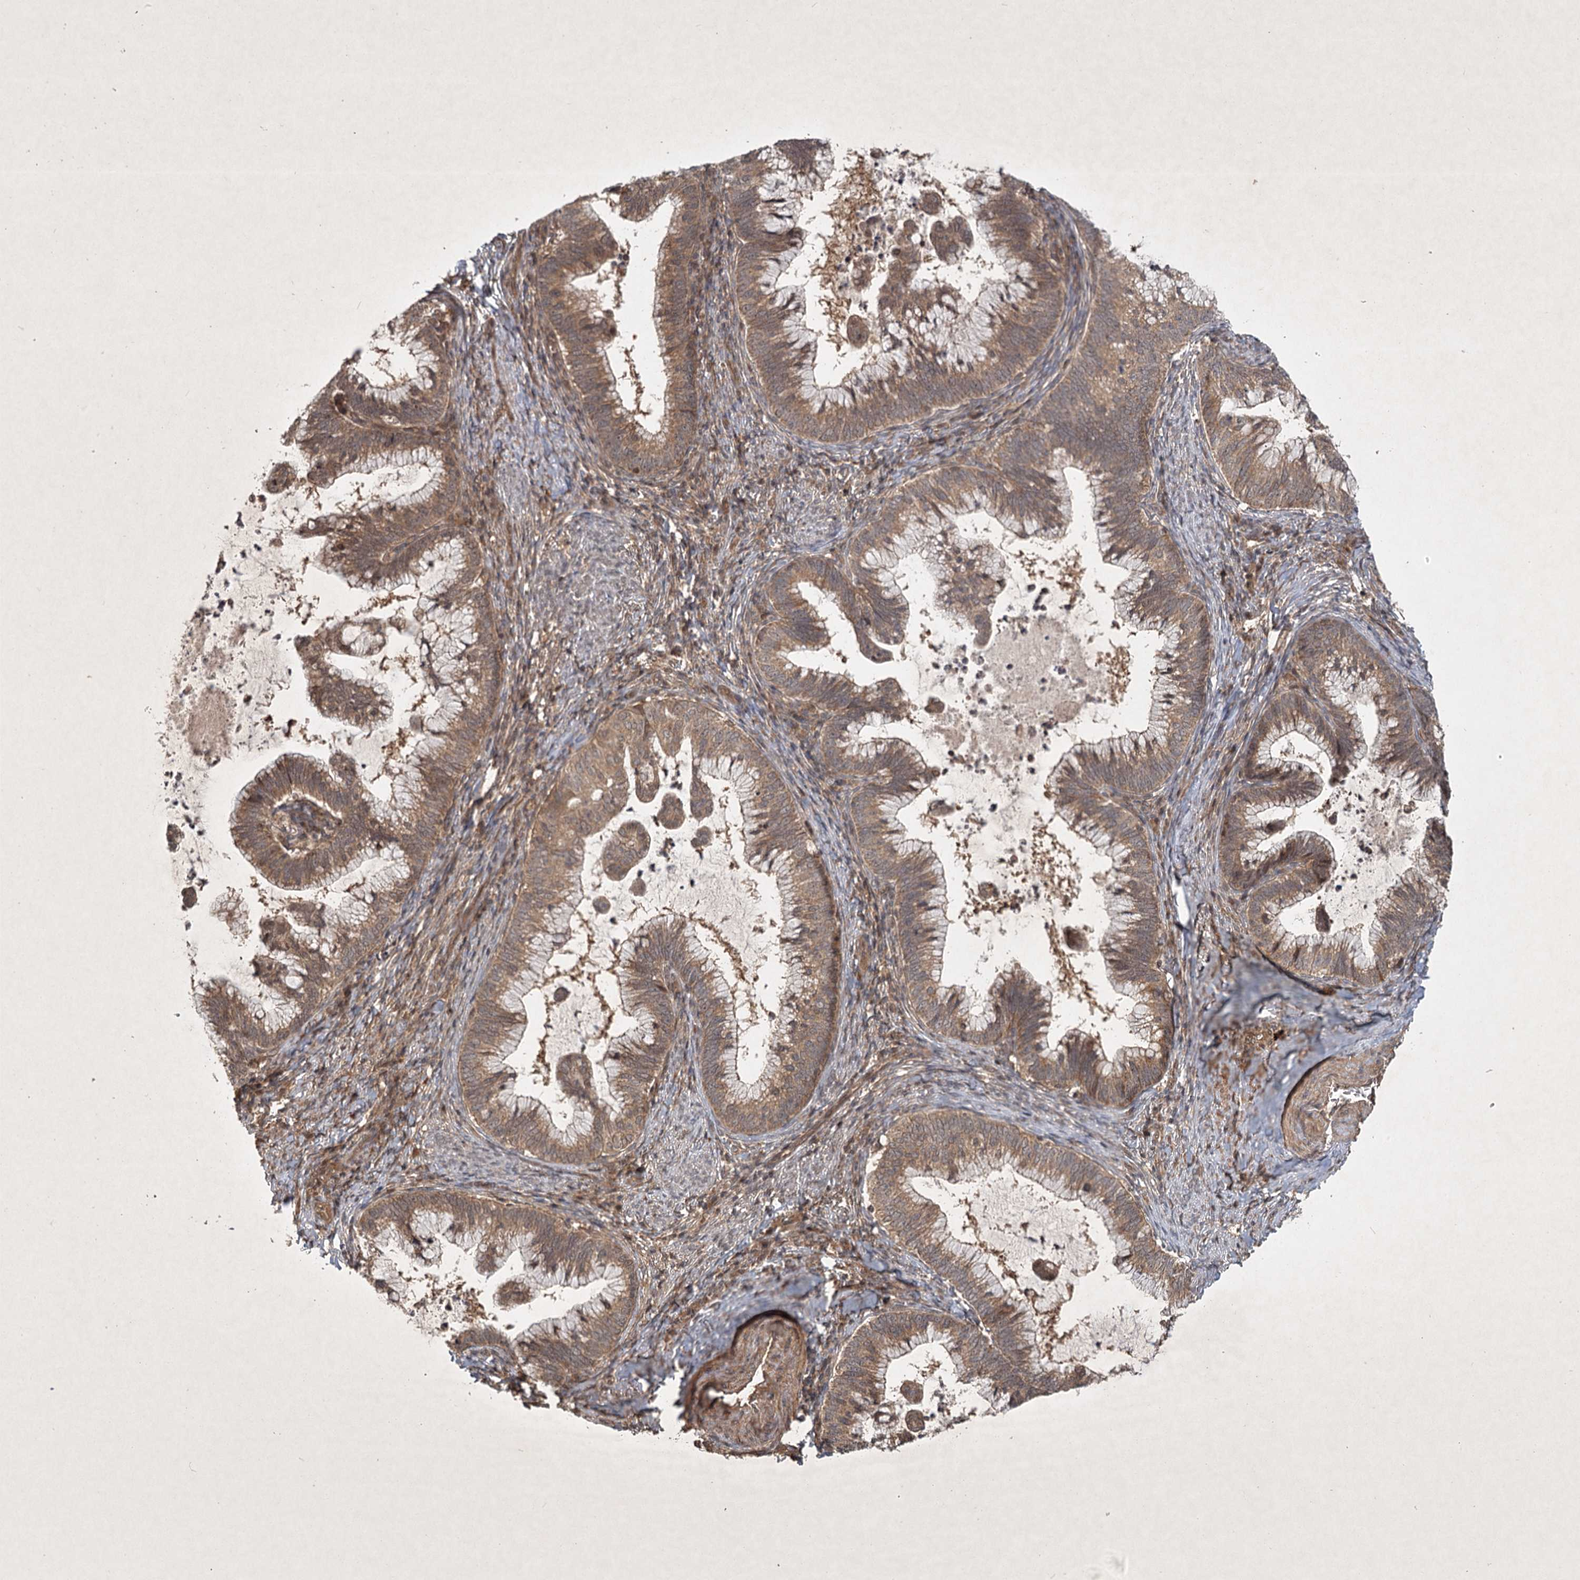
{"staining": {"intensity": "moderate", "quantity": ">75%", "location": "cytoplasmic/membranous"}, "tissue": "cervical cancer", "cell_type": "Tumor cells", "image_type": "cancer", "snomed": [{"axis": "morphology", "description": "Adenocarcinoma, NOS"}, {"axis": "topography", "description": "Cervix"}], "caption": "Human cervical cancer stained for a protein (brown) demonstrates moderate cytoplasmic/membranous positive expression in approximately >75% of tumor cells.", "gene": "INSIG2", "patient": {"sex": "female", "age": 36}}